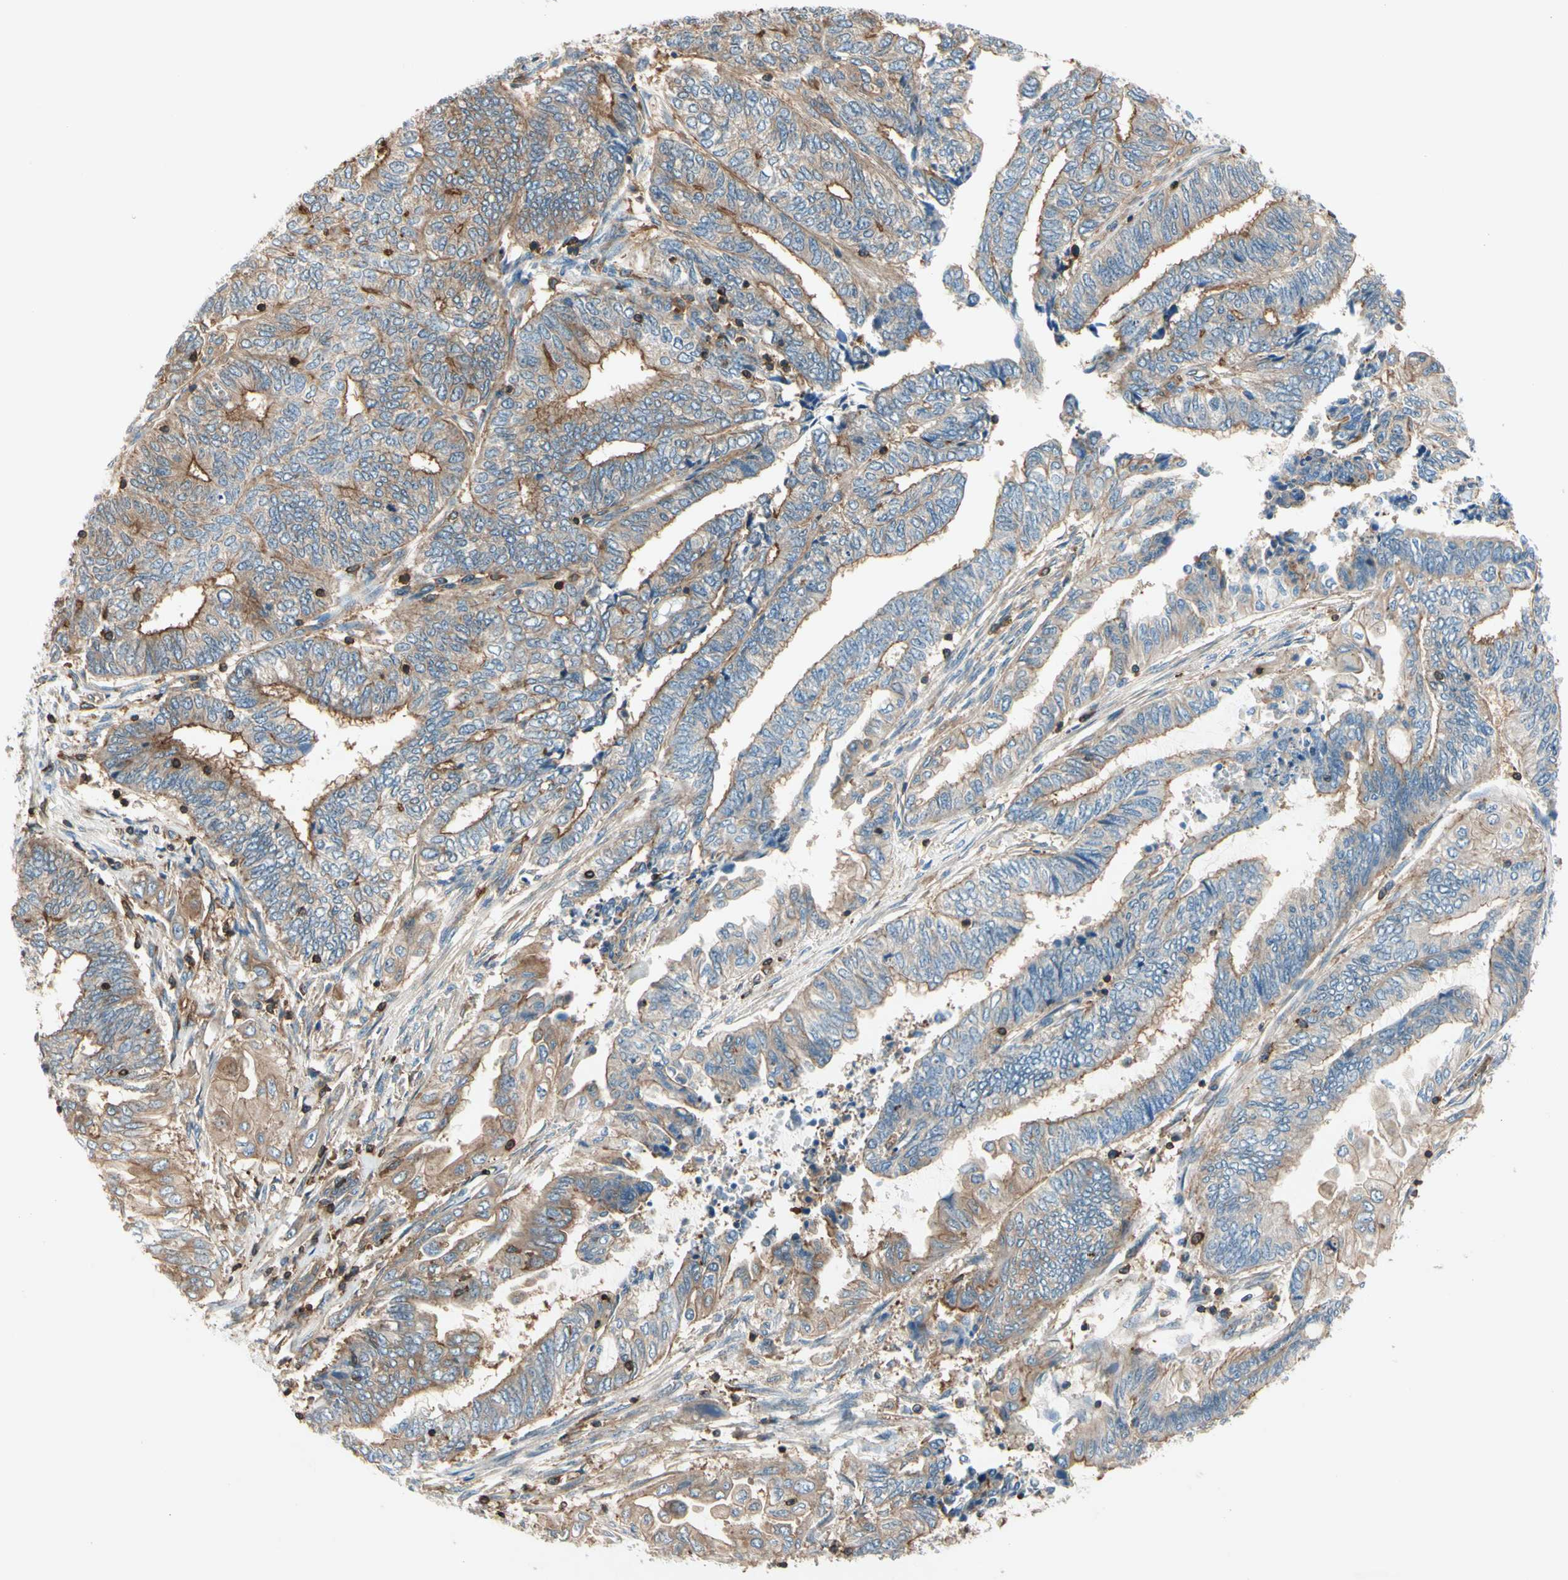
{"staining": {"intensity": "weak", "quantity": ">75%", "location": "cytoplasmic/membranous"}, "tissue": "endometrial cancer", "cell_type": "Tumor cells", "image_type": "cancer", "snomed": [{"axis": "morphology", "description": "Adenocarcinoma, NOS"}, {"axis": "topography", "description": "Uterus"}, {"axis": "topography", "description": "Endometrium"}], "caption": "Immunohistochemical staining of adenocarcinoma (endometrial) demonstrates low levels of weak cytoplasmic/membranous protein staining in approximately >75% of tumor cells. (IHC, brightfield microscopy, high magnification).", "gene": "CAPZA2", "patient": {"sex": "female", "age": 70}}